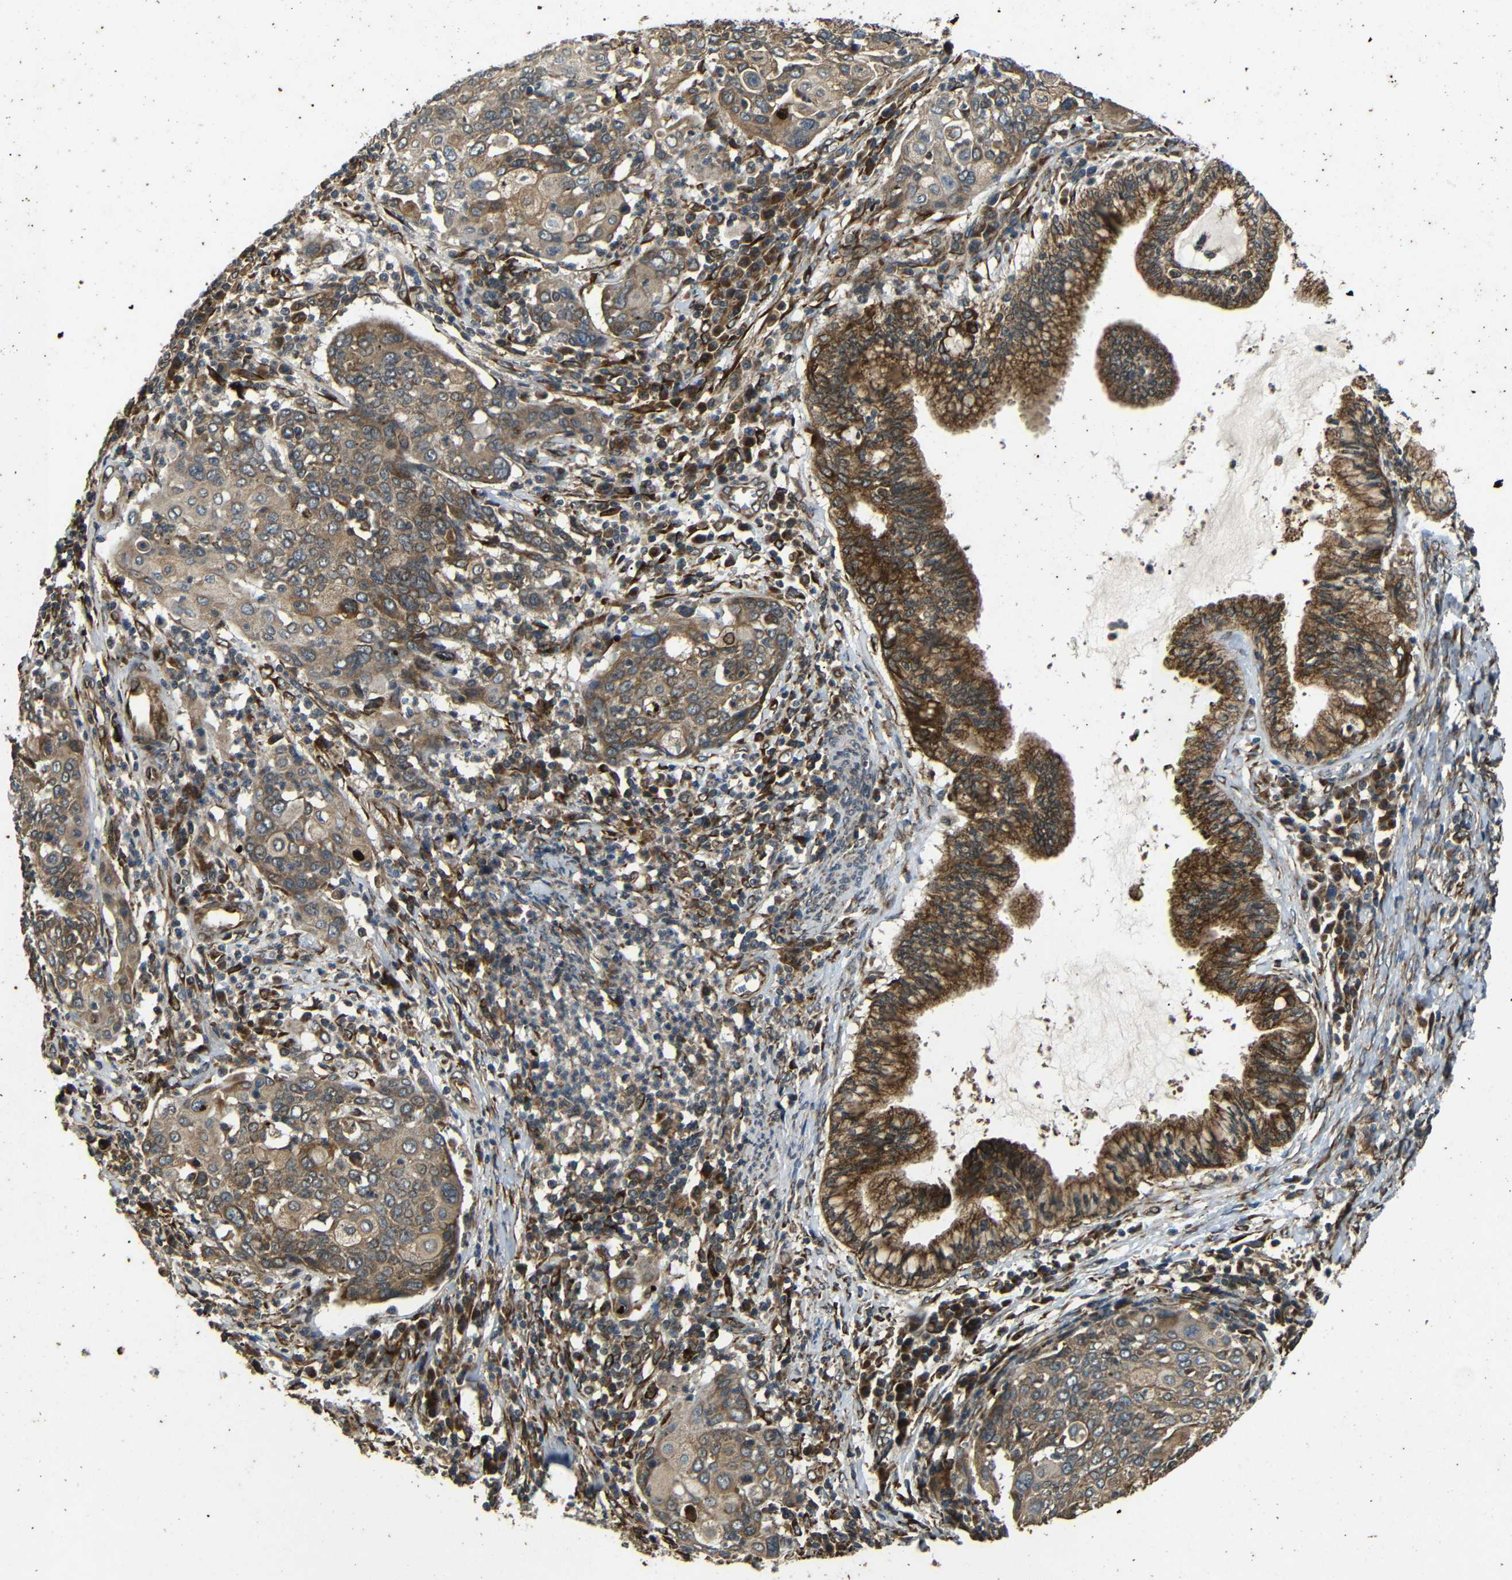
{"staining": {"intensity": "moderate", "quantity": ">75%", "location": "cytoplasmic/membranous"}, "tissue": "cervical cancer", "cell_type": "Tumor cells", "image_type": "cancer", "snomed": [{"axis": "morphology", "description": "Squamous cell carcinoma, NOS"}, {"axis": "topography", "description": "Cervix"}], "caption": "The micrograph demonstrates staining of cervical cancer (squamous cell carcinoma), revealing moderate cytoplasmic/membranous protein positivity (brown color) within tumor cells. (DAB IHC with brightfield microscopy, high magnification).", "gene": "TRPC1", "patient": {"sex": "female", "age": 40}}